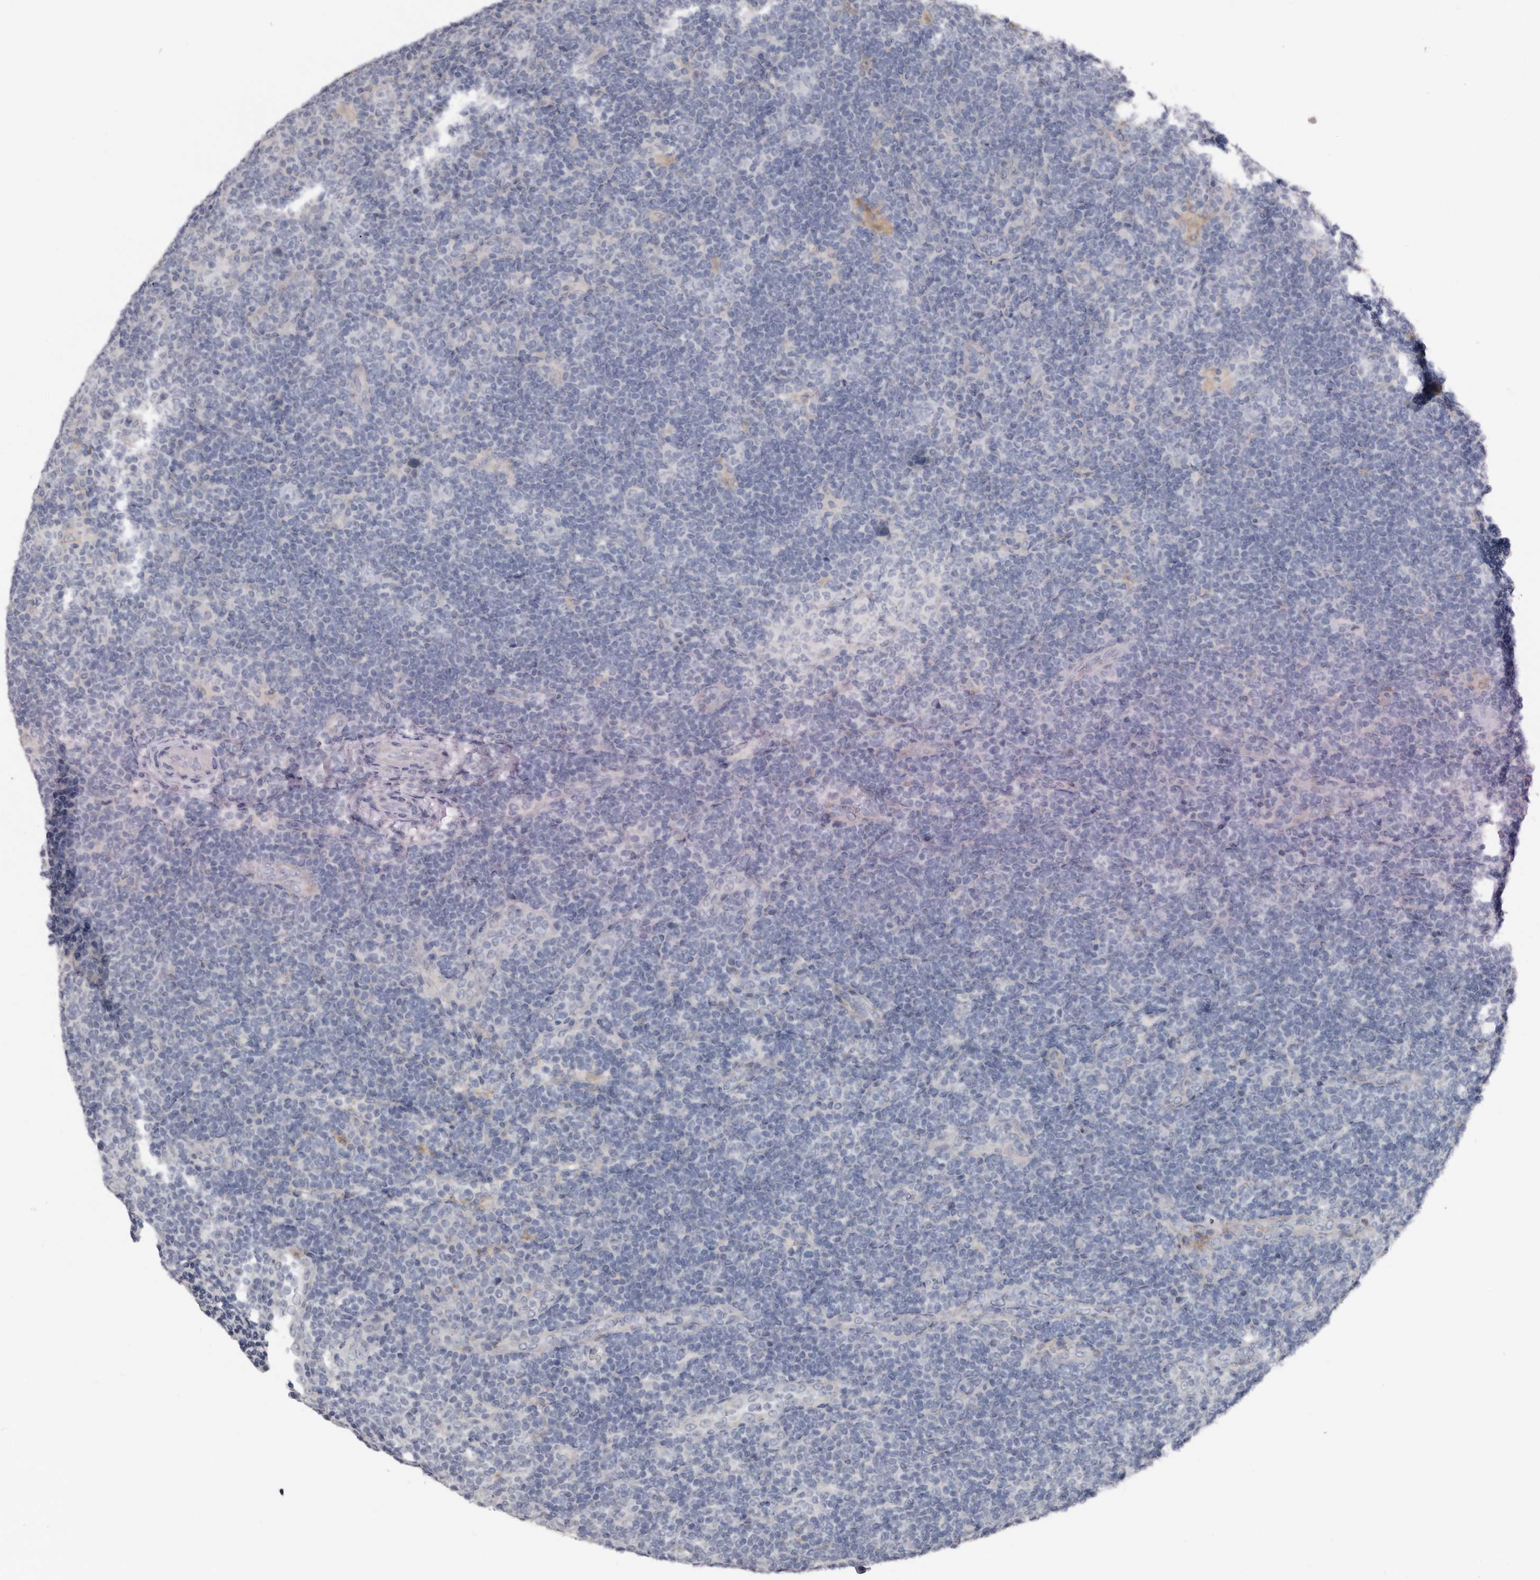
{"staining": {"intensity": "negative", "quantity": "none", "location": "none"}, "tissue": "lymphoma", "cell_type": "Tumor cells", "image_type": "cancer", "snomed": [{"axis": "morphology", "description": "Hodgkin's disease, NOS"}, {"axis": "topography", "description": "Lymph node"}], "caption": "A high-resolution image shows immunohistochemistry staining of Hodgkin's disease, which demonstrates no significant positivity in tumor cells. (Brightfield microscopy of DAB (3,3'-diaminobenzidine) immunohistochemistry (IHC) at high magnification).", "gene": "FABP7", "patient": {"sex": "female", "age": 57}}